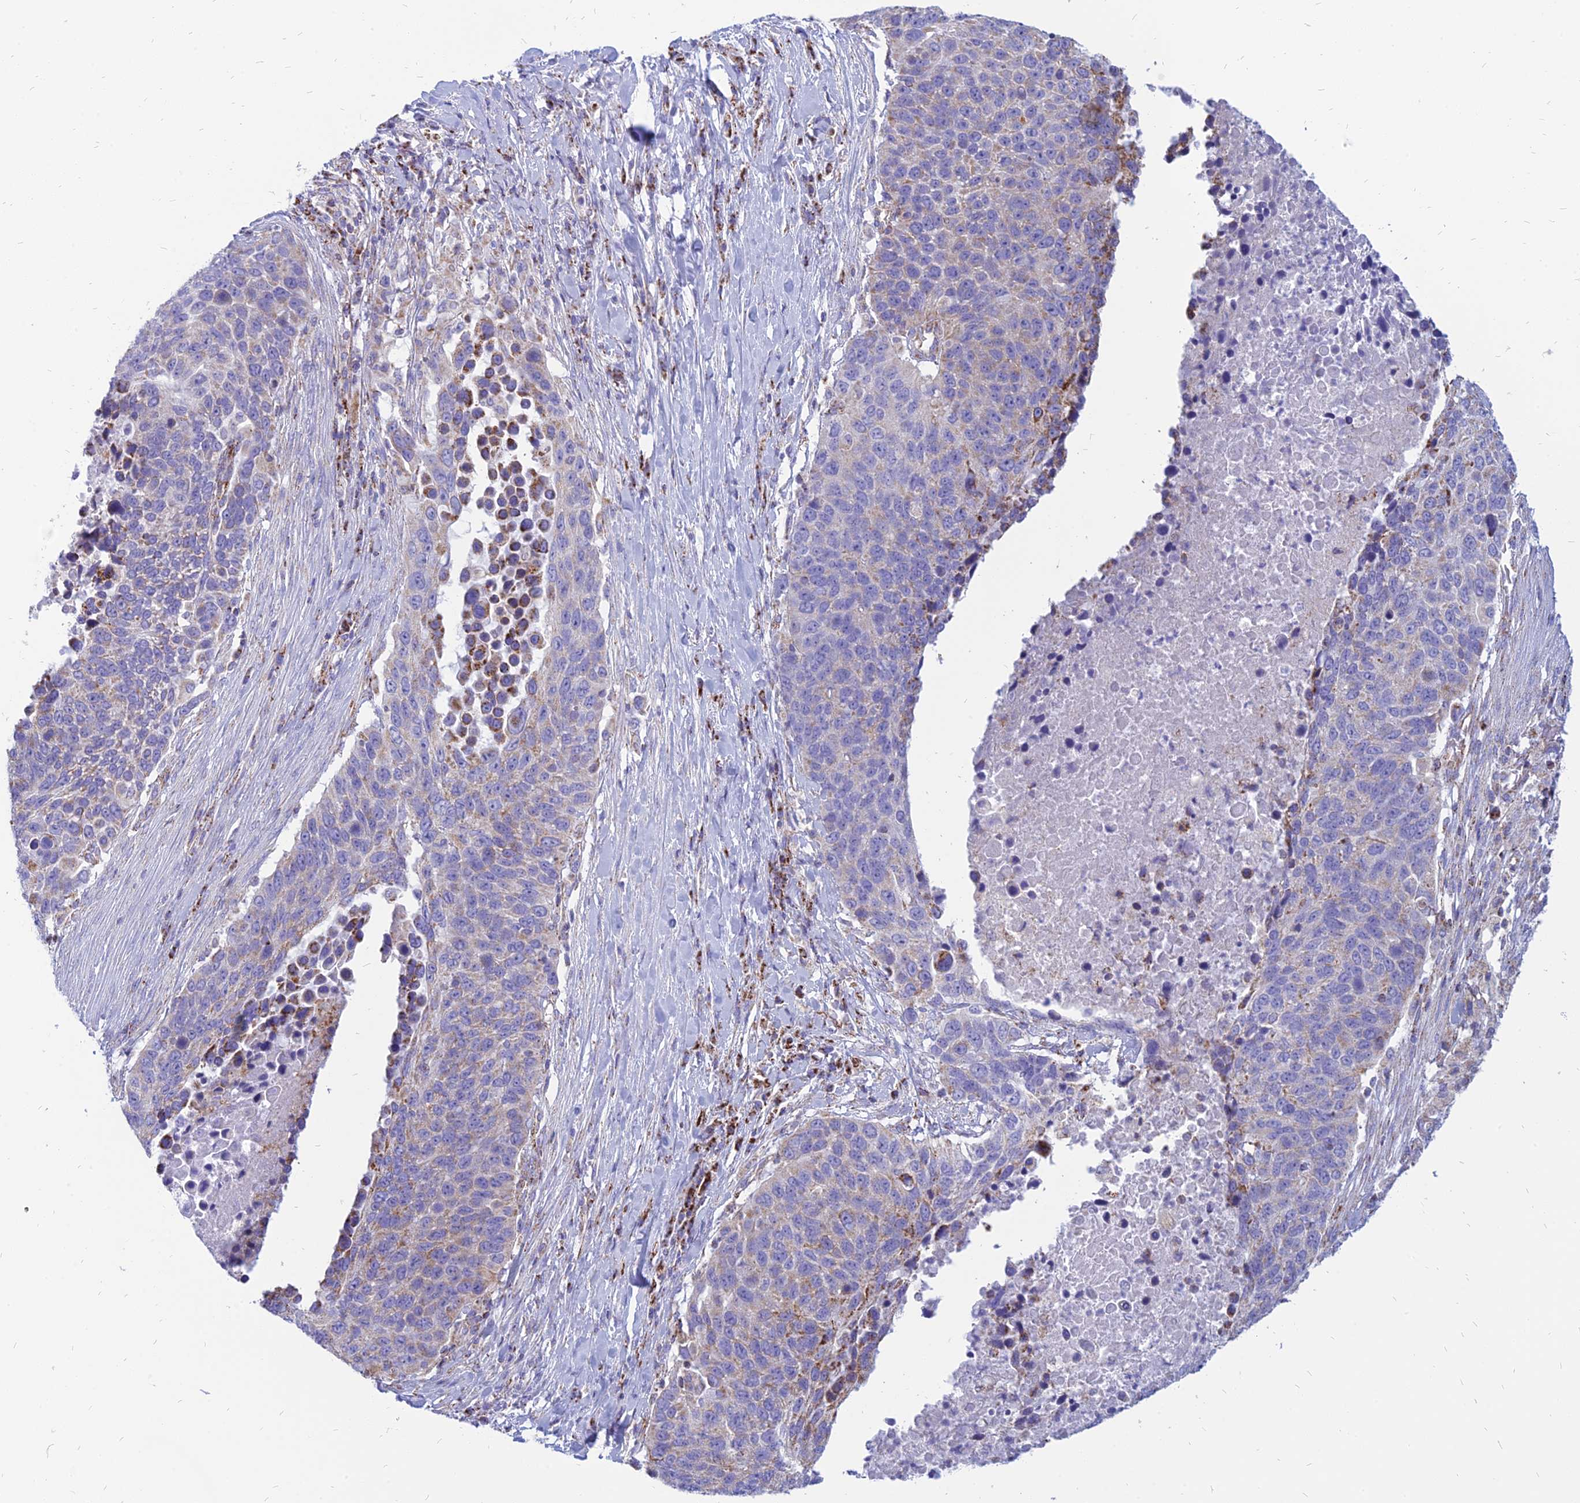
{"staining": {"intensity": "weak", "quantity": "<25%", "location": "cytoplasmic/membranous"}, "tissue": "lung cancer", "cell_type": "Tumor cells", "image_type": "cancer", "snomed": [{"axis": "morphology", "description": "Normal tissue, NOS"}, {"axis": "morphology", "description": "Squamous cell carcinoma, NOS"}, {"axis": "topography", "description": "Lymph node"}, {"axis": "topography", "description": "Lung"}], "caption": "Human lung cancer (squamous cell carcinoma) stained for a protein using immunohistochemistry exhibits no positivity in tumor cells.", "gene": "PACC1", "patient": {"sex": "male", "age": 66}}